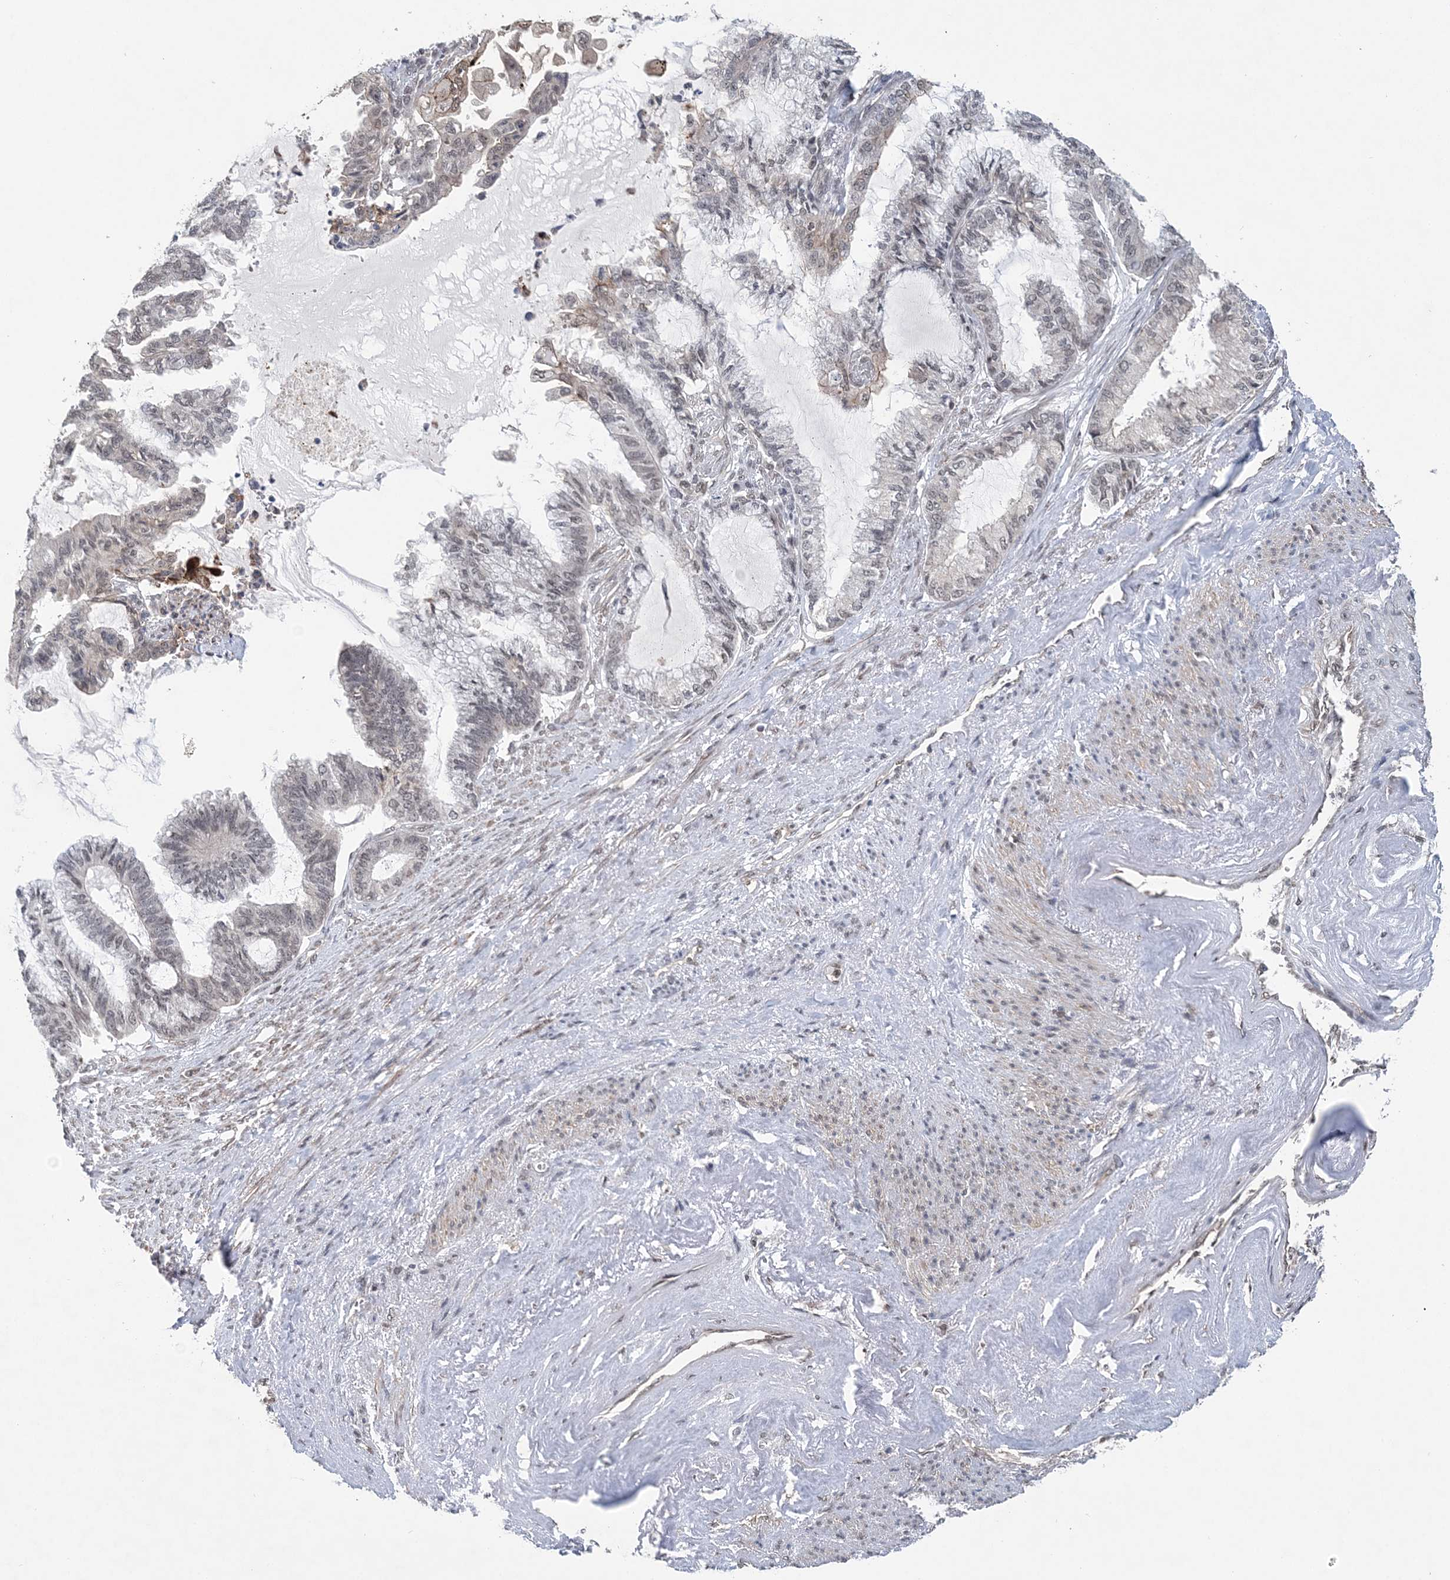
{"staining": {"intensity": "weak", "quantity": "<25%", "location": "cytoplasmic/membranous,nuclear"}, "tissue": "endometrial cancer", "cell_type": "Tumor cells", "image_type": "cancer", "snomed": [{"axis": "morphology", "description": "Adenocarcinoma, NOS"}, {"axis": "topography", "description": "Endometrium"}], "caption": "Tumor cells are negative for protein expression in human endometrial cancer (adenocarcinoma).", "gene": "CCDC152", "patient": {"sex": "female", "age": 86}}